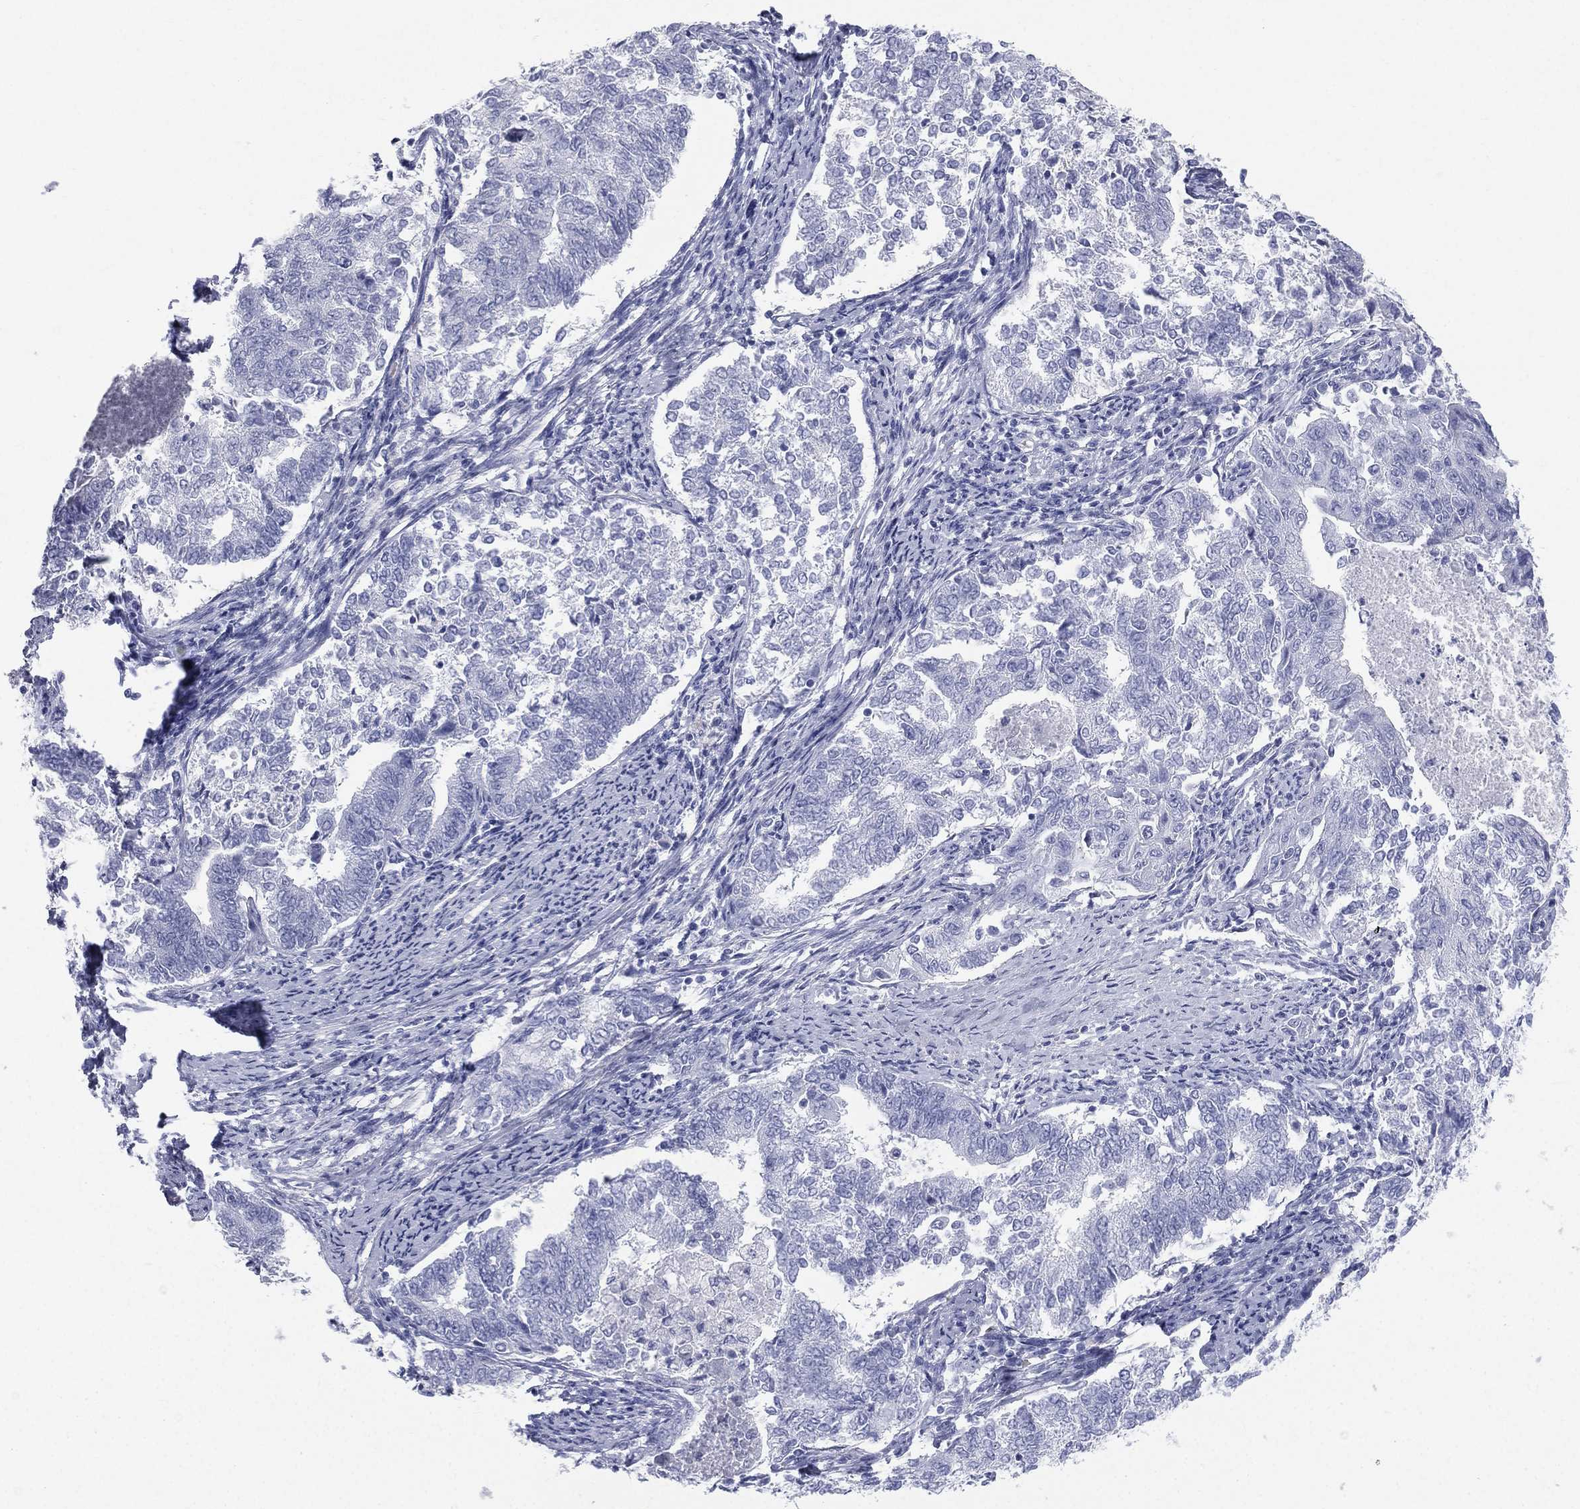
{"staining": {"intensity": "negative", "quantity": "none", "location": "none"}, "tissue": "endometrial cancer", "cell_type": "Tumor cells", "image_type": "cancer", "snomed": [{"axis": "morphology", "description": "Adenocarcinoma, NOS"}, {"axis": "topography", "description": "Endometrium"}], "caption": "Endometrial cancer was stained to show a protein in brown. There is no significant positivity in tumor cells.", "gene": "HP", "patient": {"sex": "female", "age": 65}}